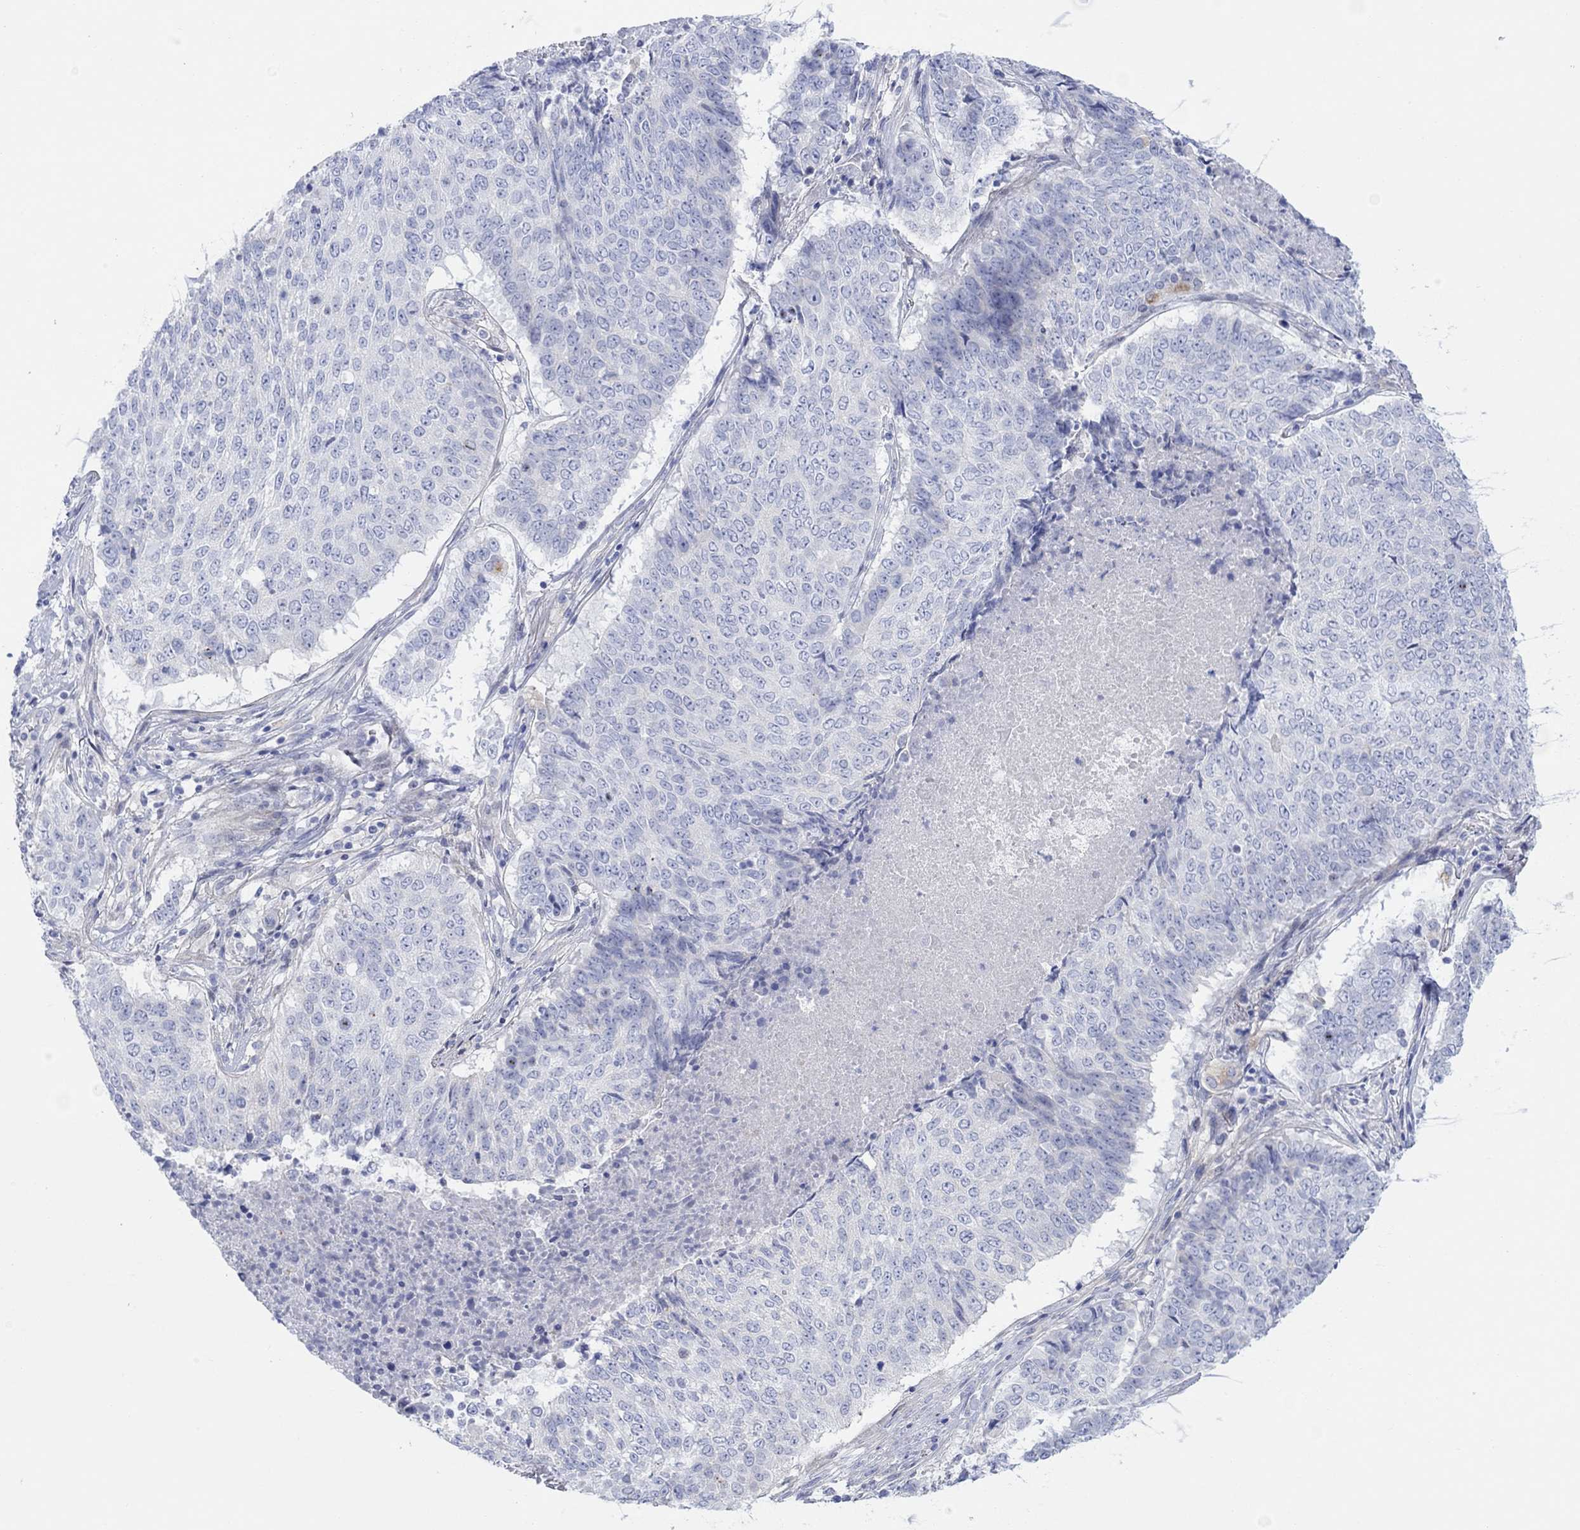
{"staining": {"intensity": "negative", "quantity": "none", "location": "none"}, "tissue": "lung cancer", "cell_type": "Tumor cells", "image_type": "cancer", "snomed": [{"axis": "morphology", "description": "Squamous cell carcinoma, NOS"}, {"axis": "topography", "description": "Lung"}], "caption": "This is an immunohistochemistry histopathology image of lung squamous cell carcinoma. There is no expression in tumor cells.", "gene": "TLDC2", "patient": {"sex": "male", "age": 64}}